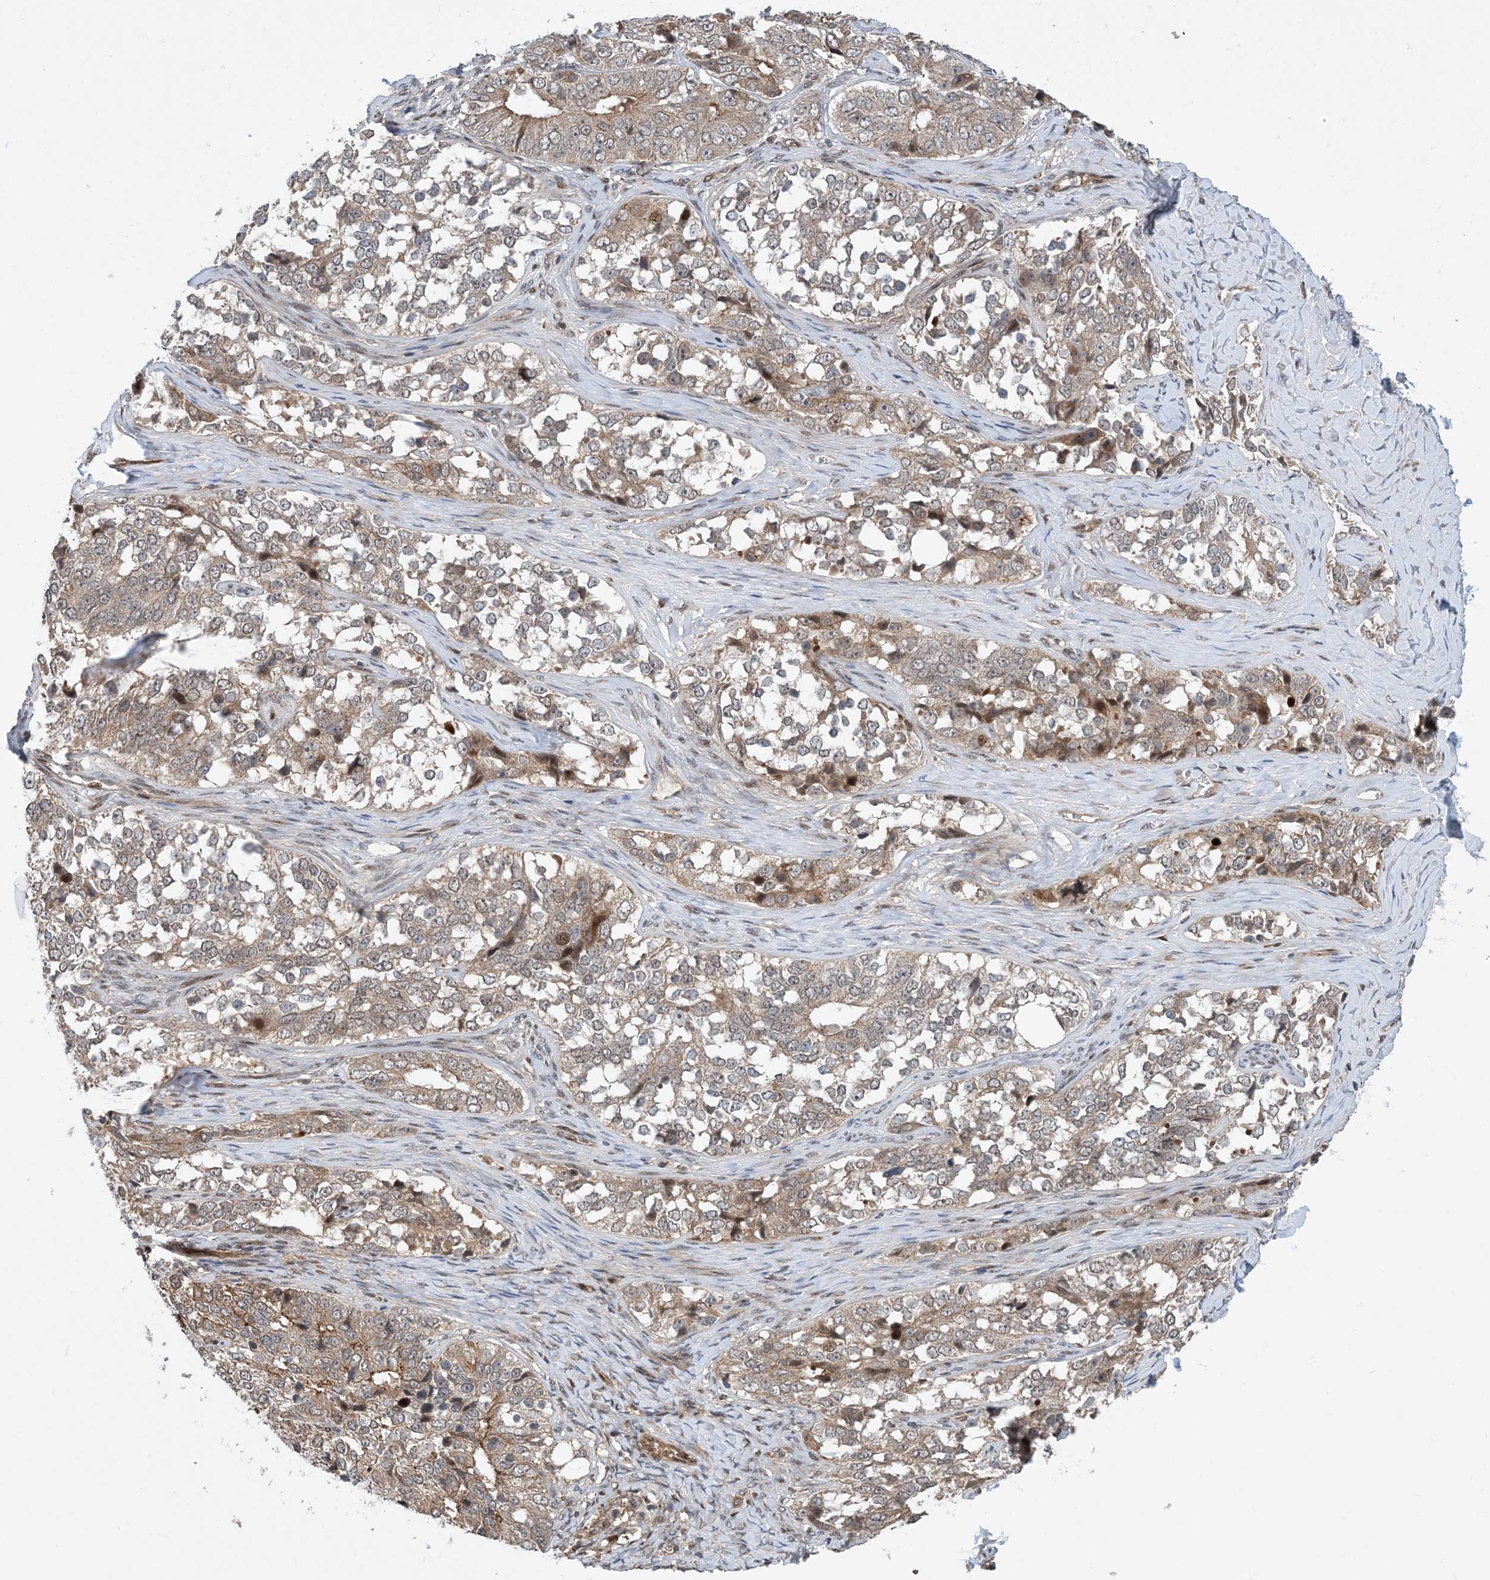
{"staining": {"intensity": "moderate", "quantity": "<25%", "location": "cytoplasmic/membranous"}, "tissue": "ovarian cancer", "cell_type": "Tumor cells", "image_type": "cancer", "snomed": [{"axis": "morphology", "description": "Carcinoma, endometroid"}, {"axis": "topography", "description": "Ovary"}], "caption": "IHC micrograph of human ovarian cancer stained for a protein (brown), which exhibits low levels of moderate cytoplasmic/membranous staining in approximately <25% of tumor cells.", "gene": "HEMK1", "patient": {"sex": "female", "age": 51}}